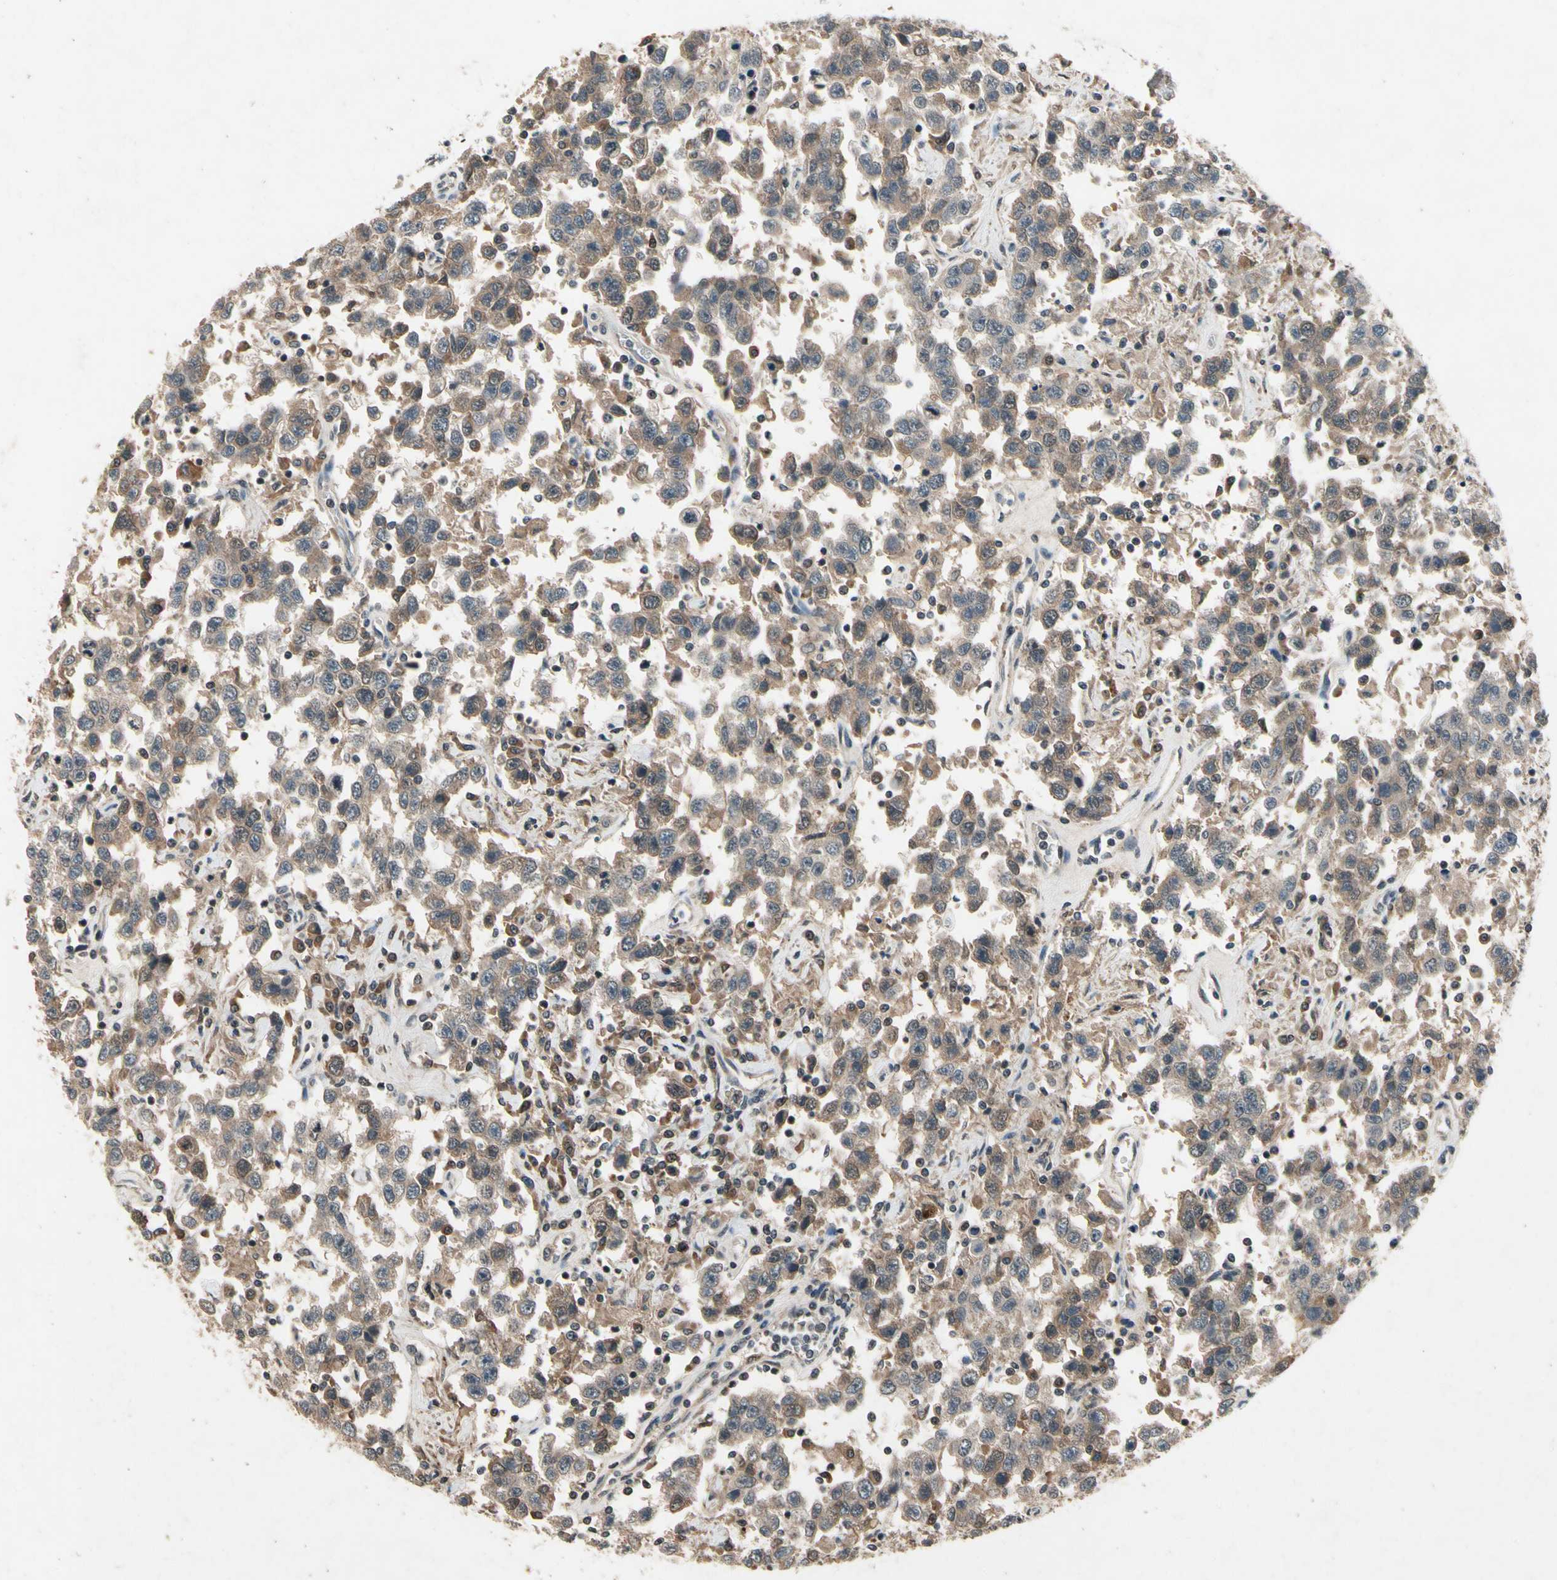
{"staining": {"intensity": "moderate", "quantity": ">75%", "location": "cytoplasmic/membranous"}, "tissue": "testis cancer", "cell_type": "Tumor cells", "image_type": "cancer", "snomed": [{"axis": "morphology", "description": "Seminoma, NOS"}, {"axis": "topography", "description": "Testis"}], "caption": "Protein staining of testis cancer (seminoma) tissue exhibits moderate cytoplasmic/membranous positivity in about >75% of tumor cells. Nuclei are stained in blue.", "gene": "DPY19L3", "patient": {"sex": "male", "age": 41}}